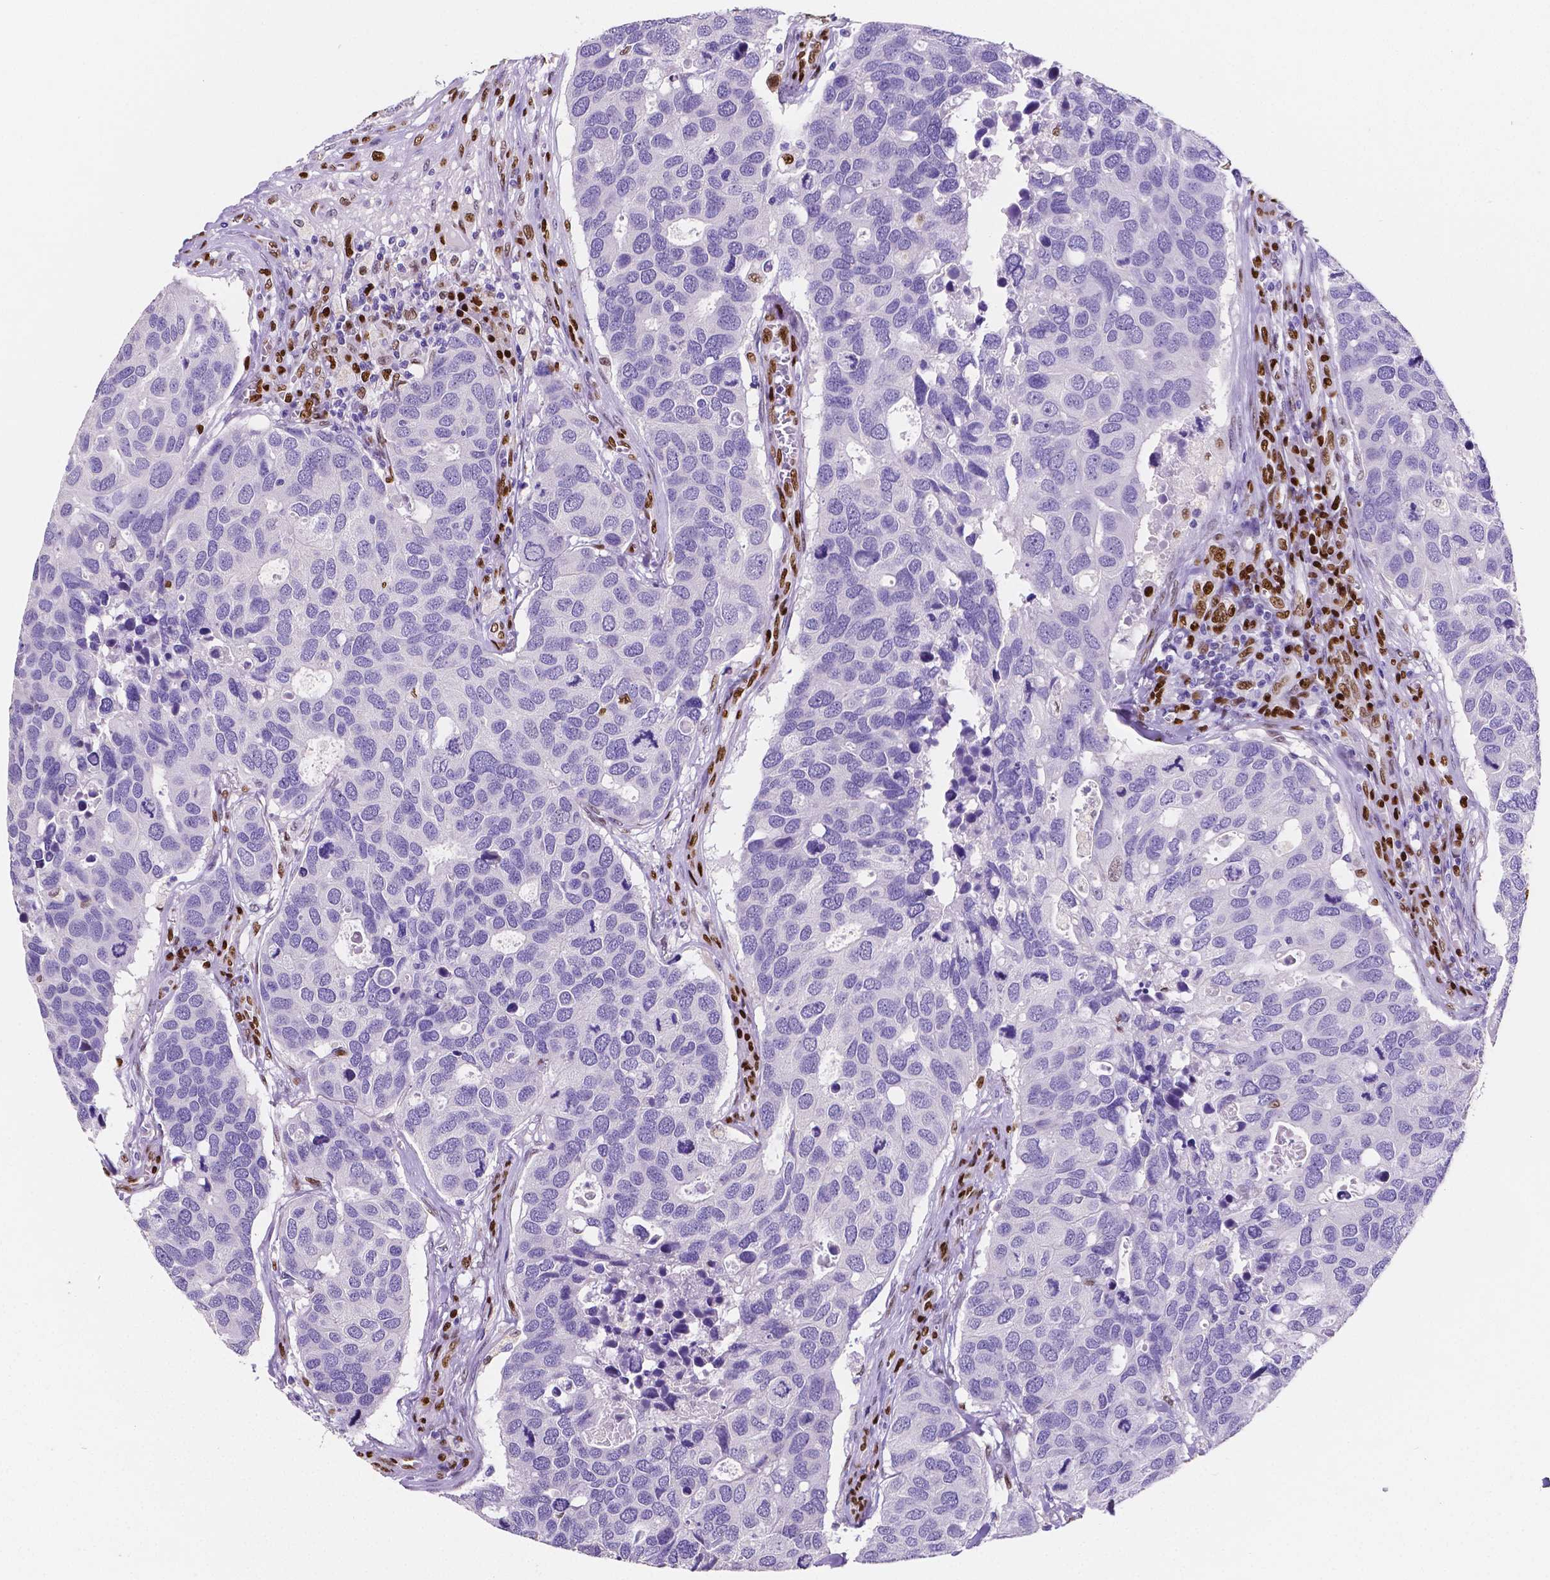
{"staining": {"intensity": "negative", "quantity": "none", "location": "none"}, "tissue": "breast cancer", "cell_type": "Tumor cells", "image_type": "cancer", "snomed": [{"axis": "morphology", "description": "Duct carcinoma"}, {"axis": "topography", "description": "Breast"}], "caption": "Image shows no significant protein expression in tumor cells of breast cancer.", "gene": "MEF2C", "patient": {"sex": "female", "age": 83}}